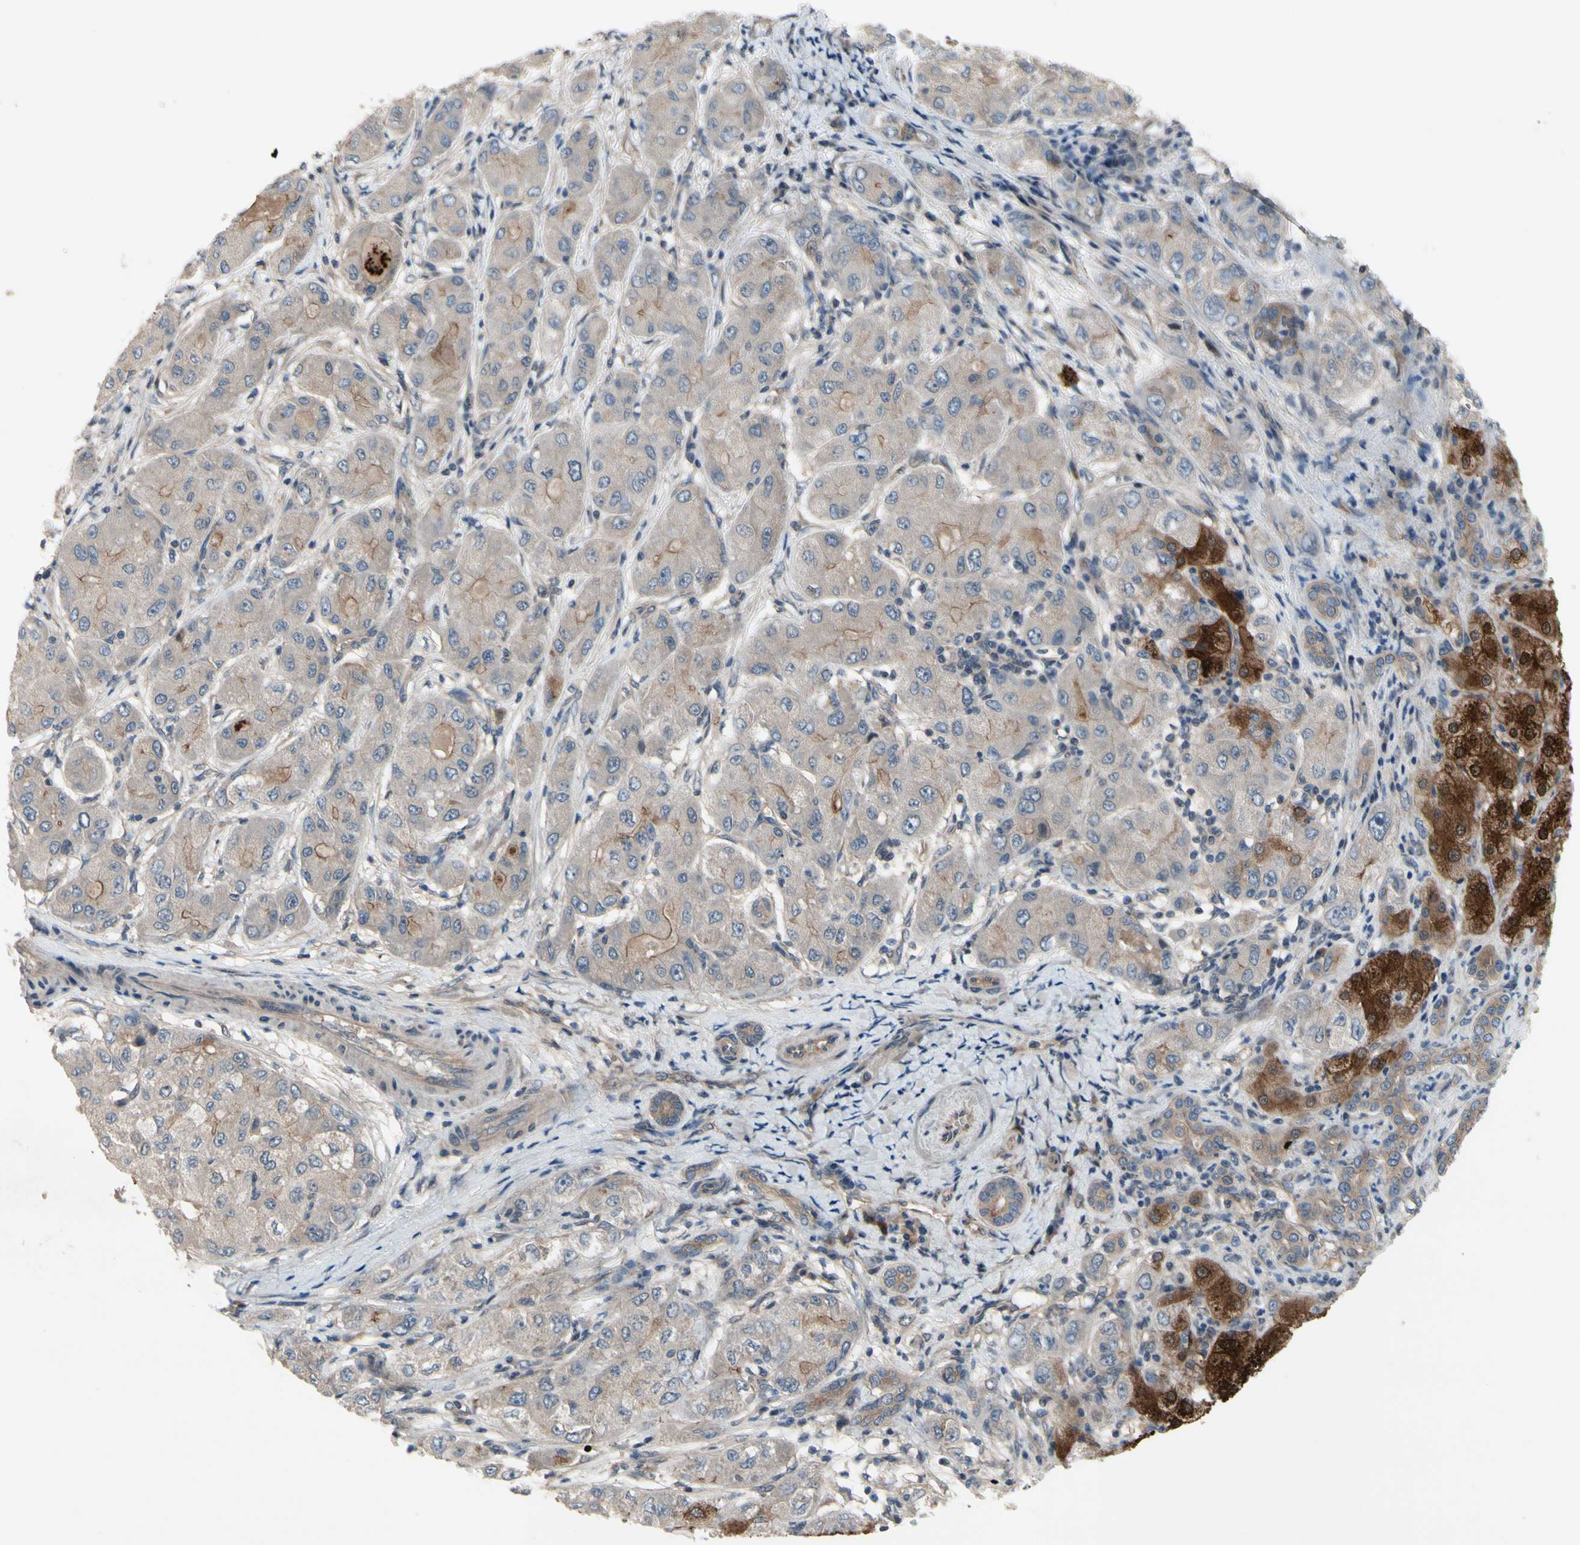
{"staining": {"intensity": "strong", "quantity": "<25%", "location": "cytoplasmic/membranous,nuclear"}, "tissue": "liver cancer", "cell_type": "Tumor cells", "image_type": "cancer", "snomed": [{"axis": "morphology", "description": "Carcinoma, Hepatocellular, NOS"}, {"axis": "topography", "description": "Liver"}], "caption": "Strong cytoplasmic/membranous and nuclear expression is present in about <25% of tumor cells in liver cancer (hepatocellular carcinoma). (IHC, brightfield microscopy, high magnification).", "gene": "ICAM5", "patient": {"sex": "male", "age": 80}}